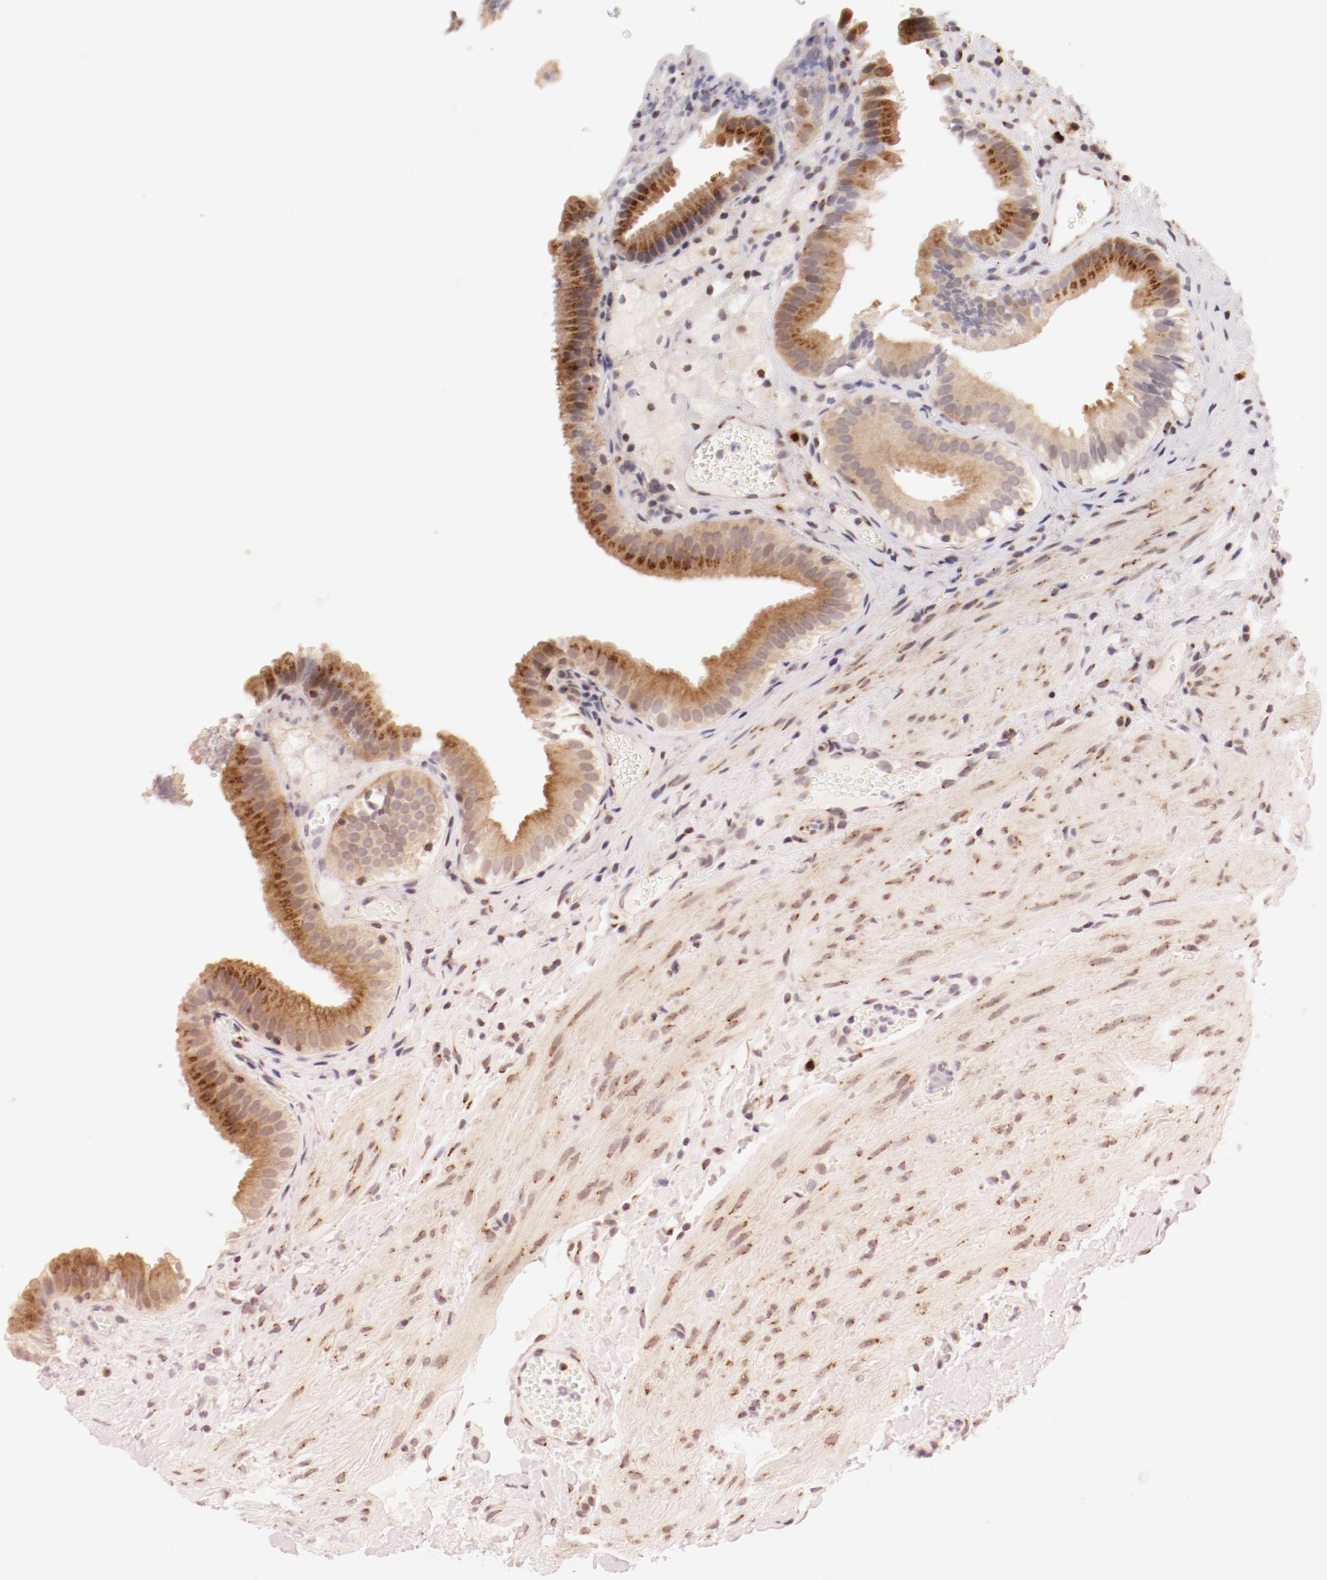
{"staining": {"intensity": "weak", "quantity": ">75%", "location": "cytoplasmic/membranous"}, "tissue": "gallbladder", "cell_type": "Glandular cells", "image_type": "normal", "snomed": [{"axis": "morphology", "description": "Normal tissue, NOS"}, {"axis": "topography", "description": "Gallbladder"}], "caption": "This micrograph displays normal gallbladder stained with immunohistochemistry (IHC) to label a protein in brown. The cytoplasmic/membranous of glandular cells show weak positivity for the protein. Nuclei are counter-stained blue.", "gene": "RPL12", "patient": {"sex": "female", "age": 24}}